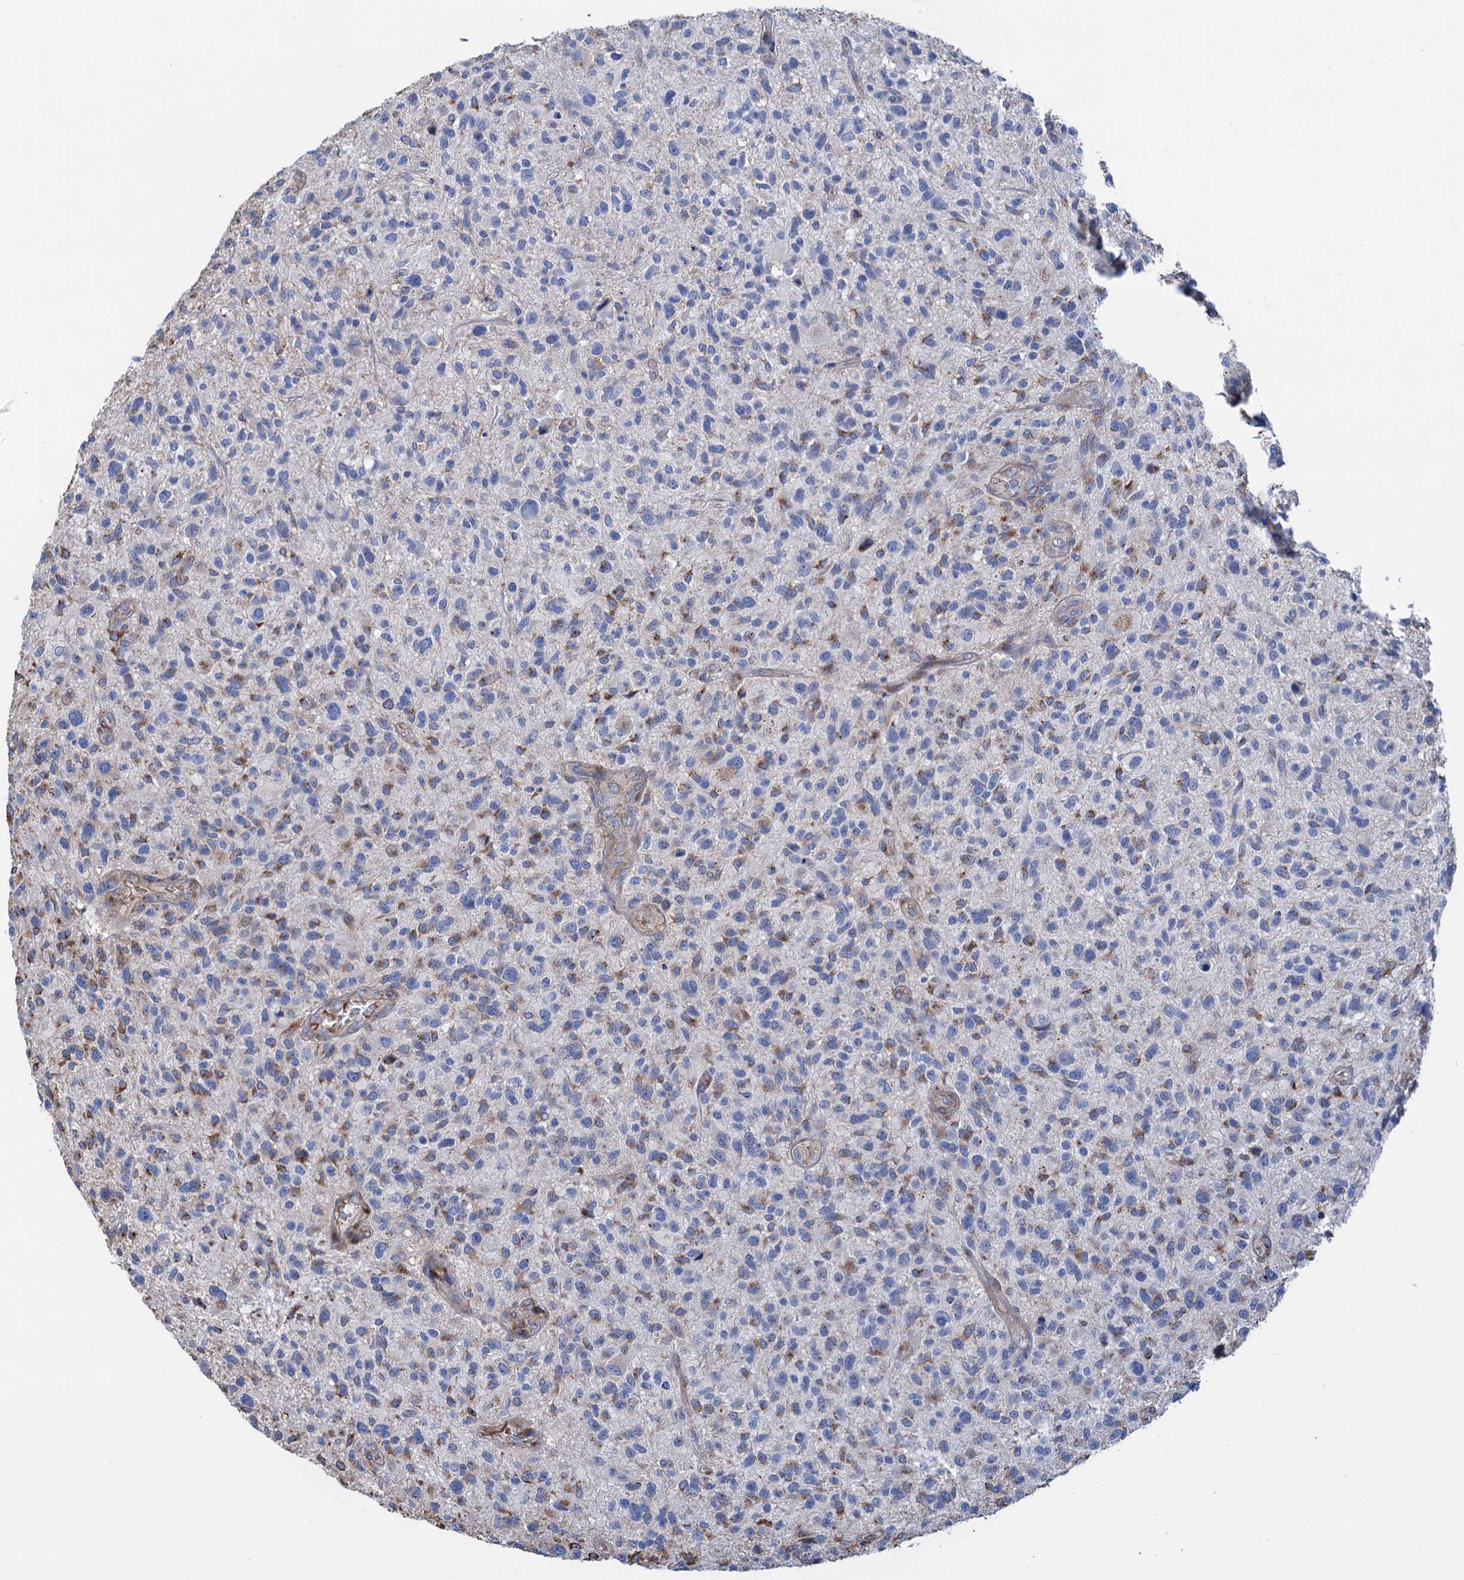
{"staining": {"intensity": "moderate", "quantity": "<25%", "location": "cytoplasmic/membranous"}, "tissue": "glioma", "cell_type": "Tumor cells", "image_type": "cancer", "snomed": [{"axis": "morphology", "description": "Glioma, malignant, High grade"}, {"axis": "topography", "description": "Brain"}], "caption": "High-magnification brightfield microscopy of malignant glioma (high-grade) stained with DAB (brown) and counterstained with hematoxylin (blue). tumor cells exhibit moderate cytoplasmic/membranous staining is present in approximately<25% of cells.", "gene": "SCPEP1", "patient": {"sex": "male", "age": 47}}